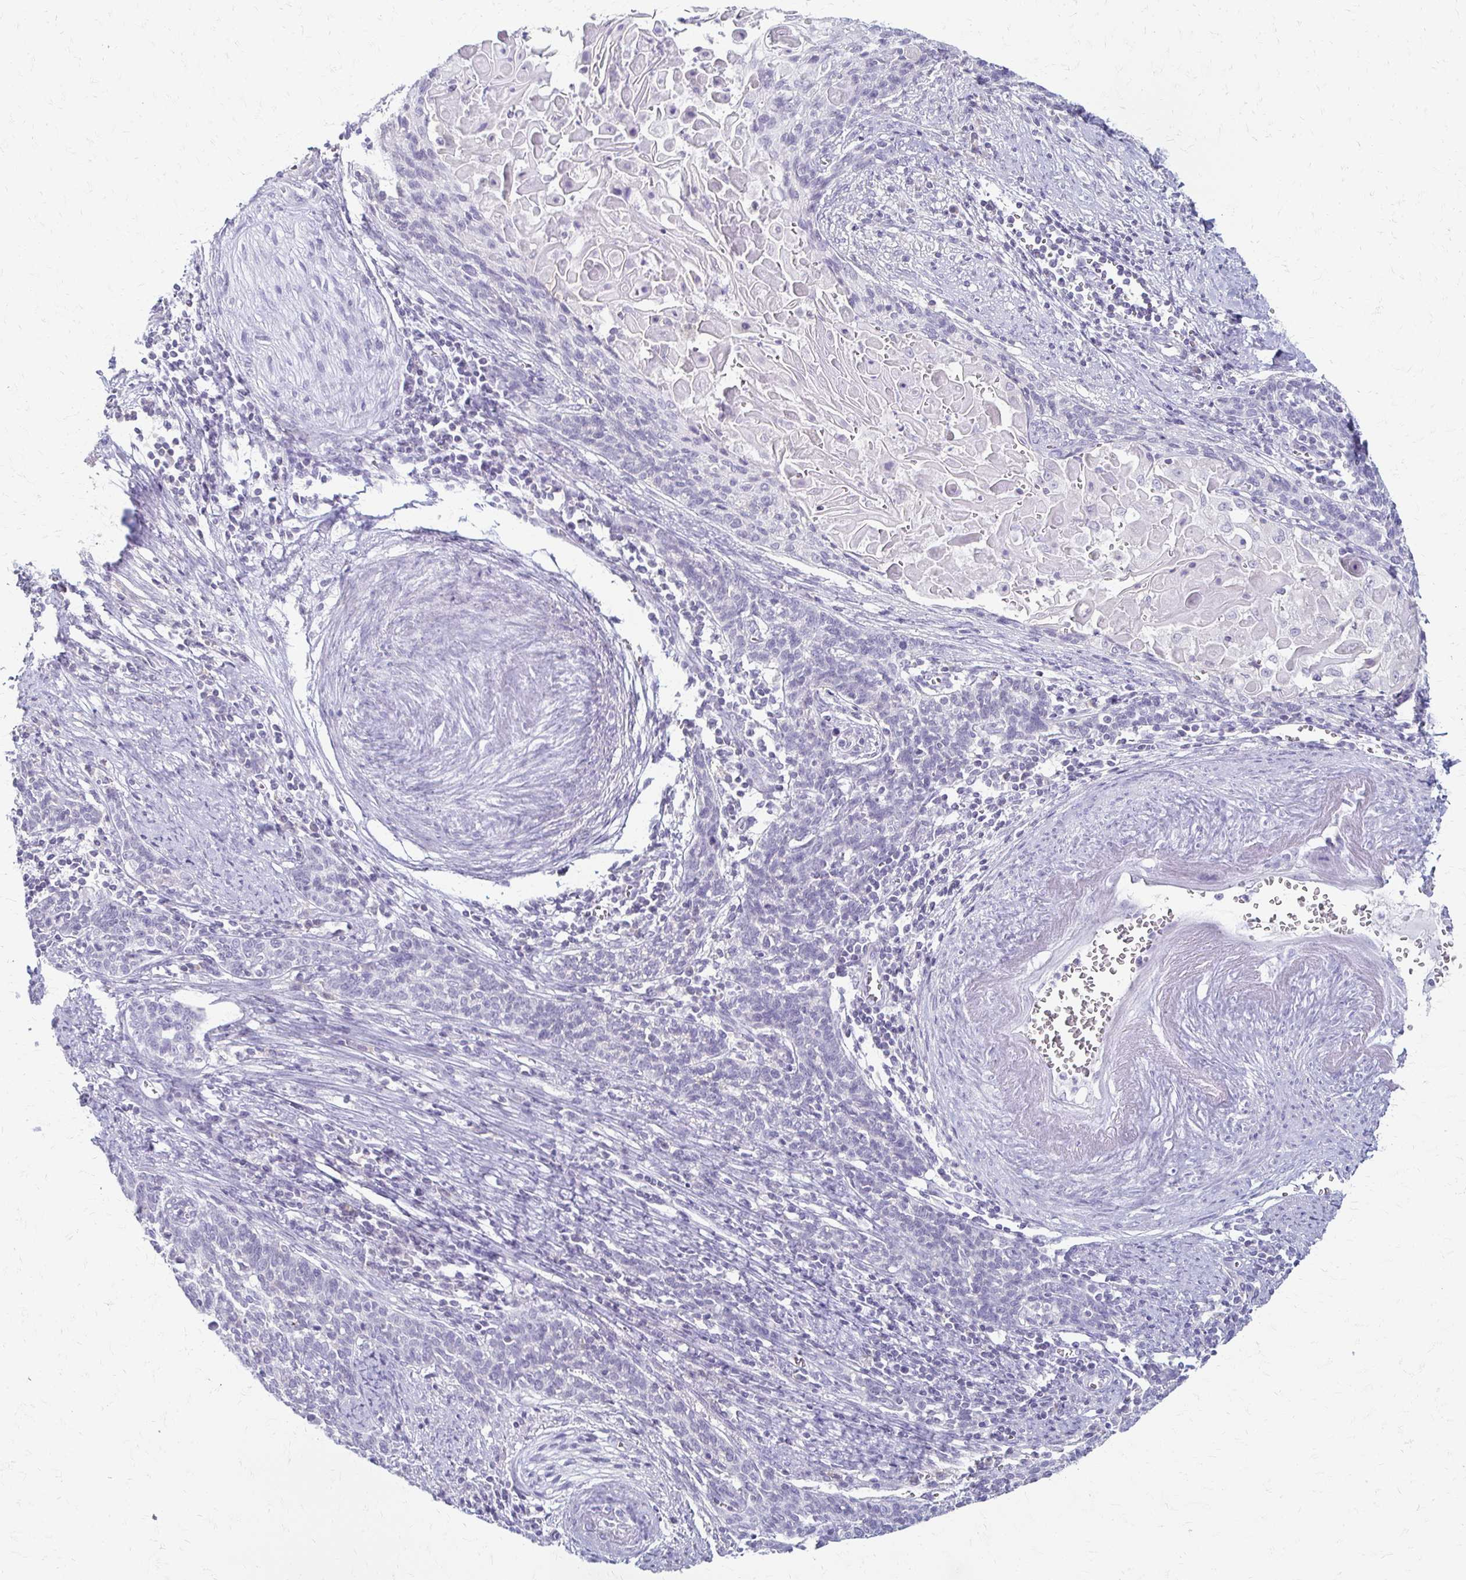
{"staining": {"intensity": "negative", "quantity": "none", "location": "none"}, "tissue": "cervical cancer", "cell_type": "Tumor cells", "image_type": "cancer", "snomed": [{"axis": "morphology", "description": "Squamous cell carcinoma, NOS"}, {"axis": "topography", "description": "Cervix"}], "caption": "High magnification brightfield microscopy of squamous cell carcinoma (cervical) stained with DAB (brown) and counterstained with hematoxylin (blue): tumor cells show no significant staining.", "gene": "FCGR2B", "patient": {"sex": "female", "age": 39}}